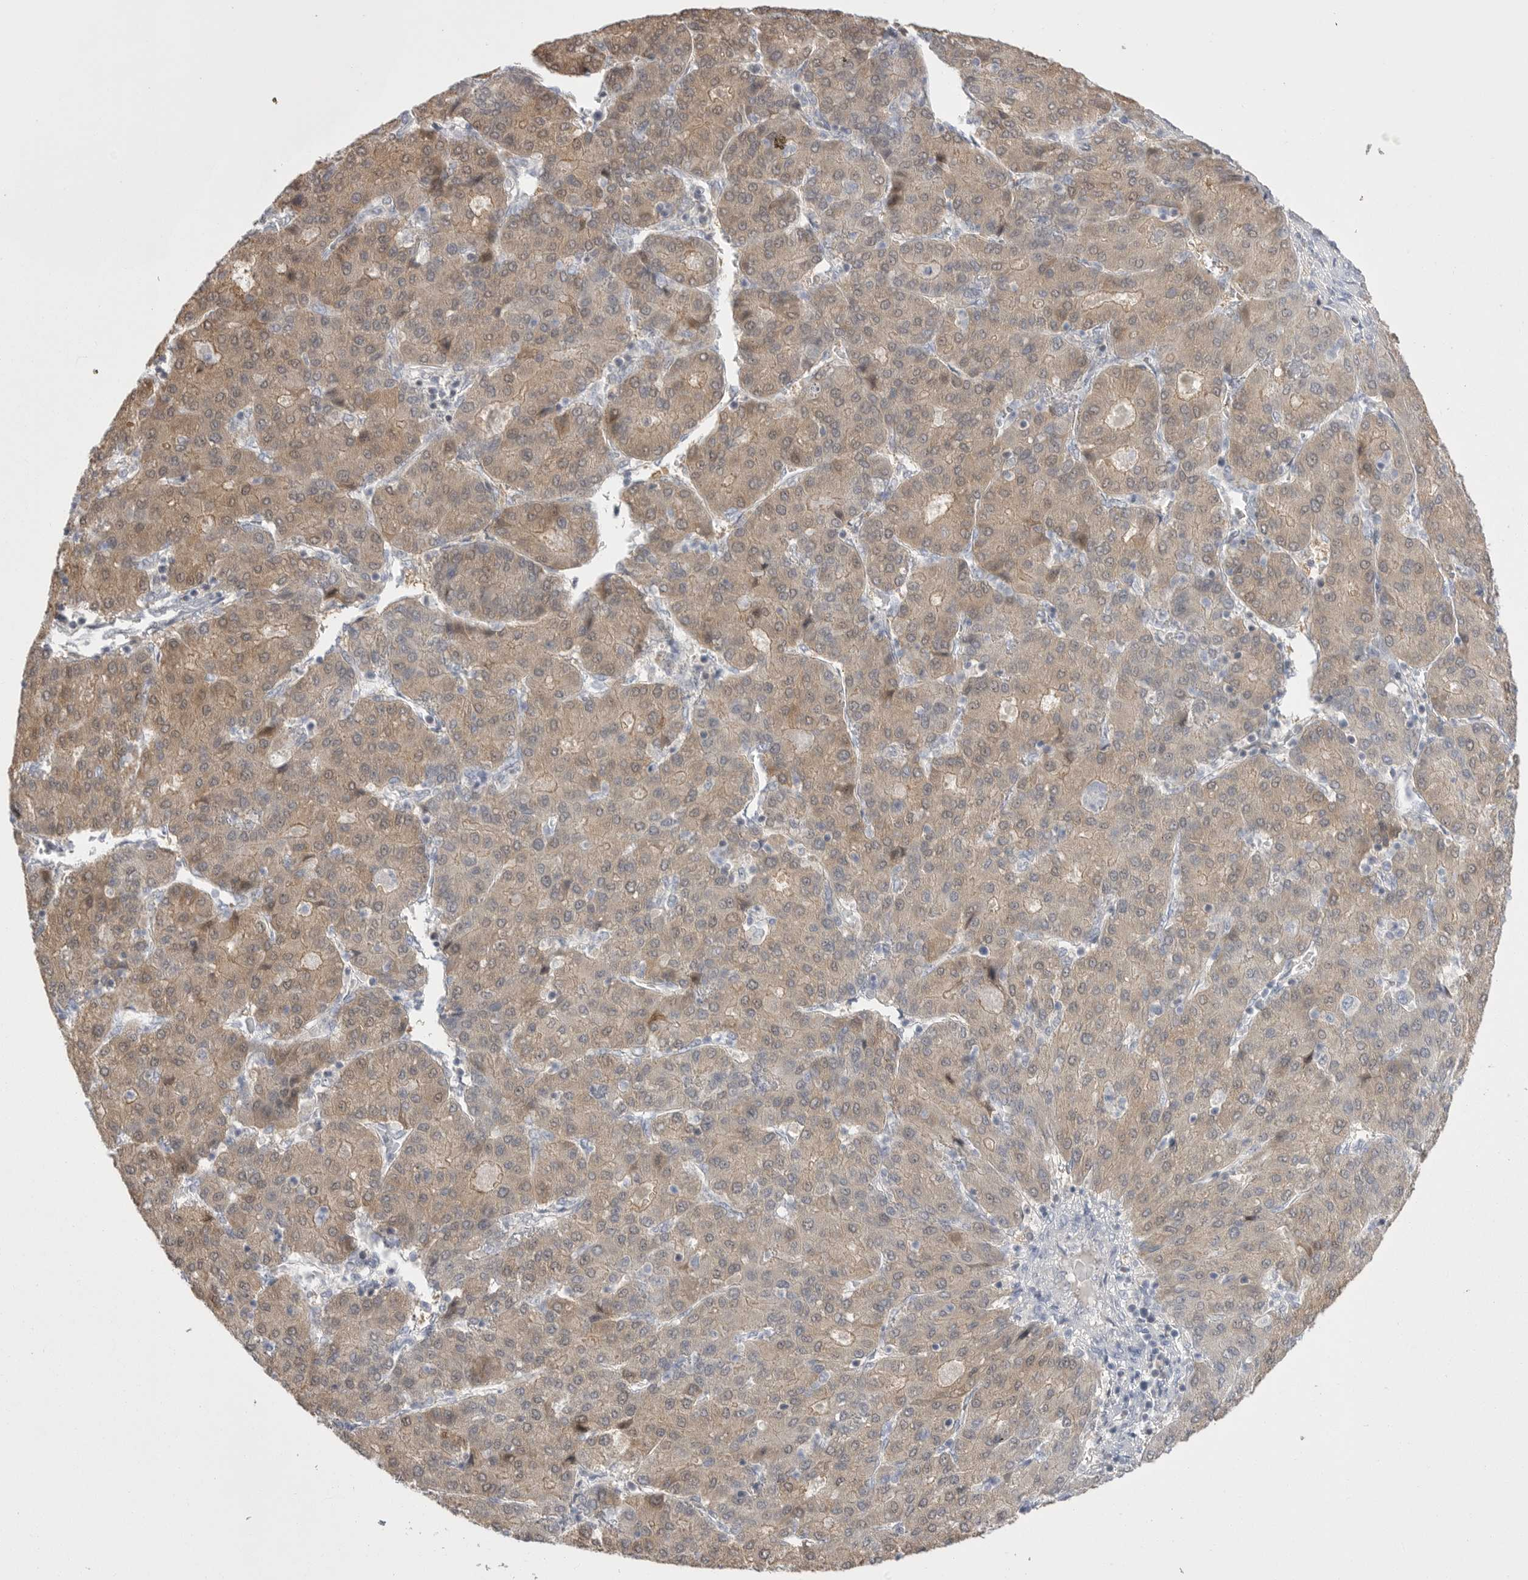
{"staining": {"intensity": "moderate", "quantity": ">75%", "location": "cytoplasmic/membranous,nuclear"}, "tissue": "liver cancer", "cell_type": "Tumor cells", "image_type": "cancer", "snomed": [{"axis": "morphology", "description": "Carcinoma, Hepatocellular, NOS"}, {"axis": "topography", "description": "Liver"}], "caption": "DAB (3,3'-diaminobenzidine) immunohistochemical staining of human hepatocellular carcinoma (liver) displays moderate cytoplasmic/membranous and nuclear protein staining in approximately >75% of tumor cells.", "gene": "KYAT3", "patient": {"sex": "male", "age": 65}}